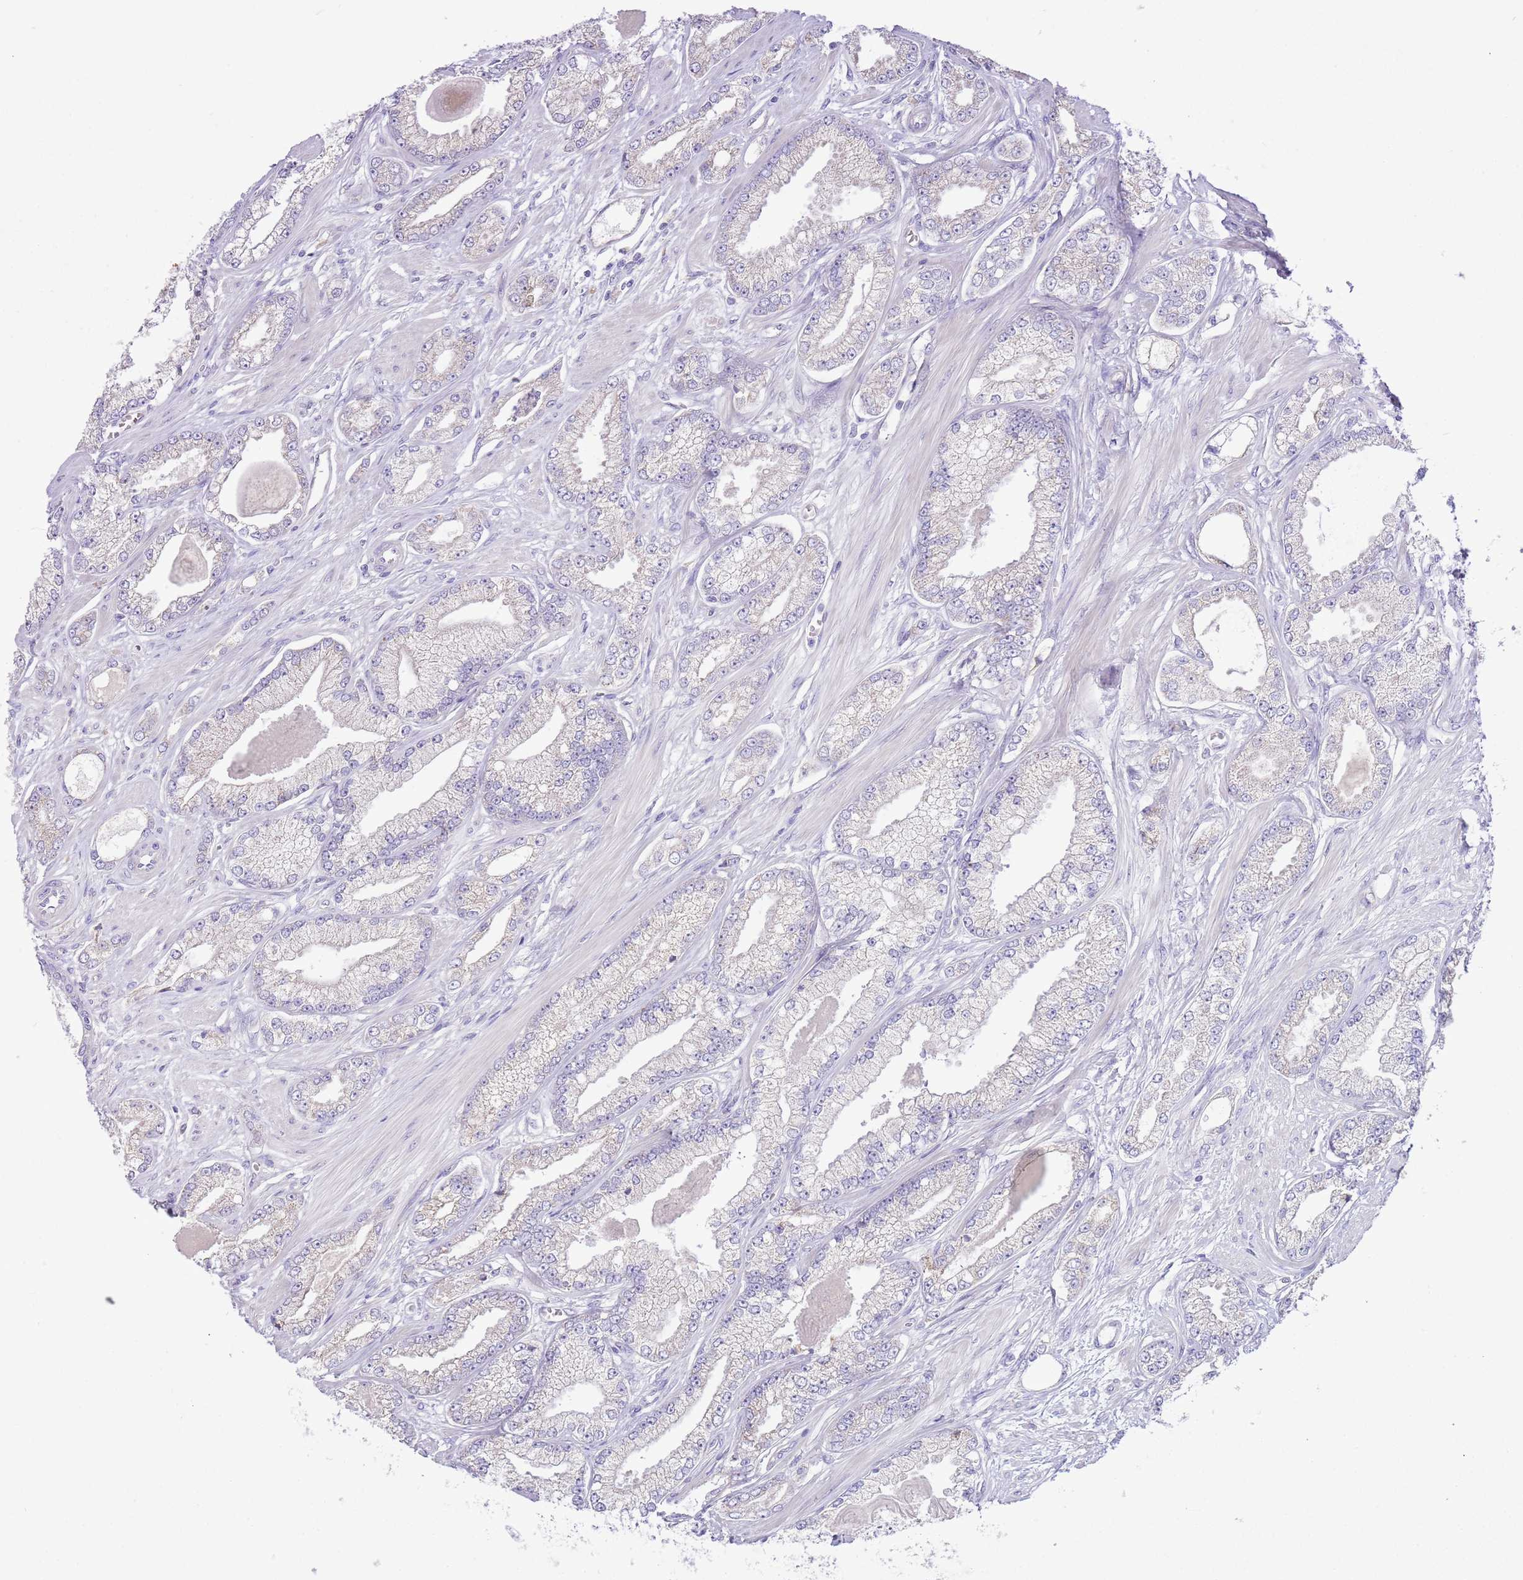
{"staining": {"intensity": "negative", "quantity": "none", "location": "none"}, "tissue": "prostate cancer", "cell_type": "Tumor cells", "image_type": "cancer", "snomed": [{"axis": "morphology", "description": "Adenocarcinoma, Low grade"}, {"axis": "topography", "description": "Prostate"}], "caption": "Tumor cells are negative for brown protein staining in prostate cancer (adenocarcinoma (low-grade)).", "gene": "OAZ2", "patient": {"sex": "male", "age": 64}}